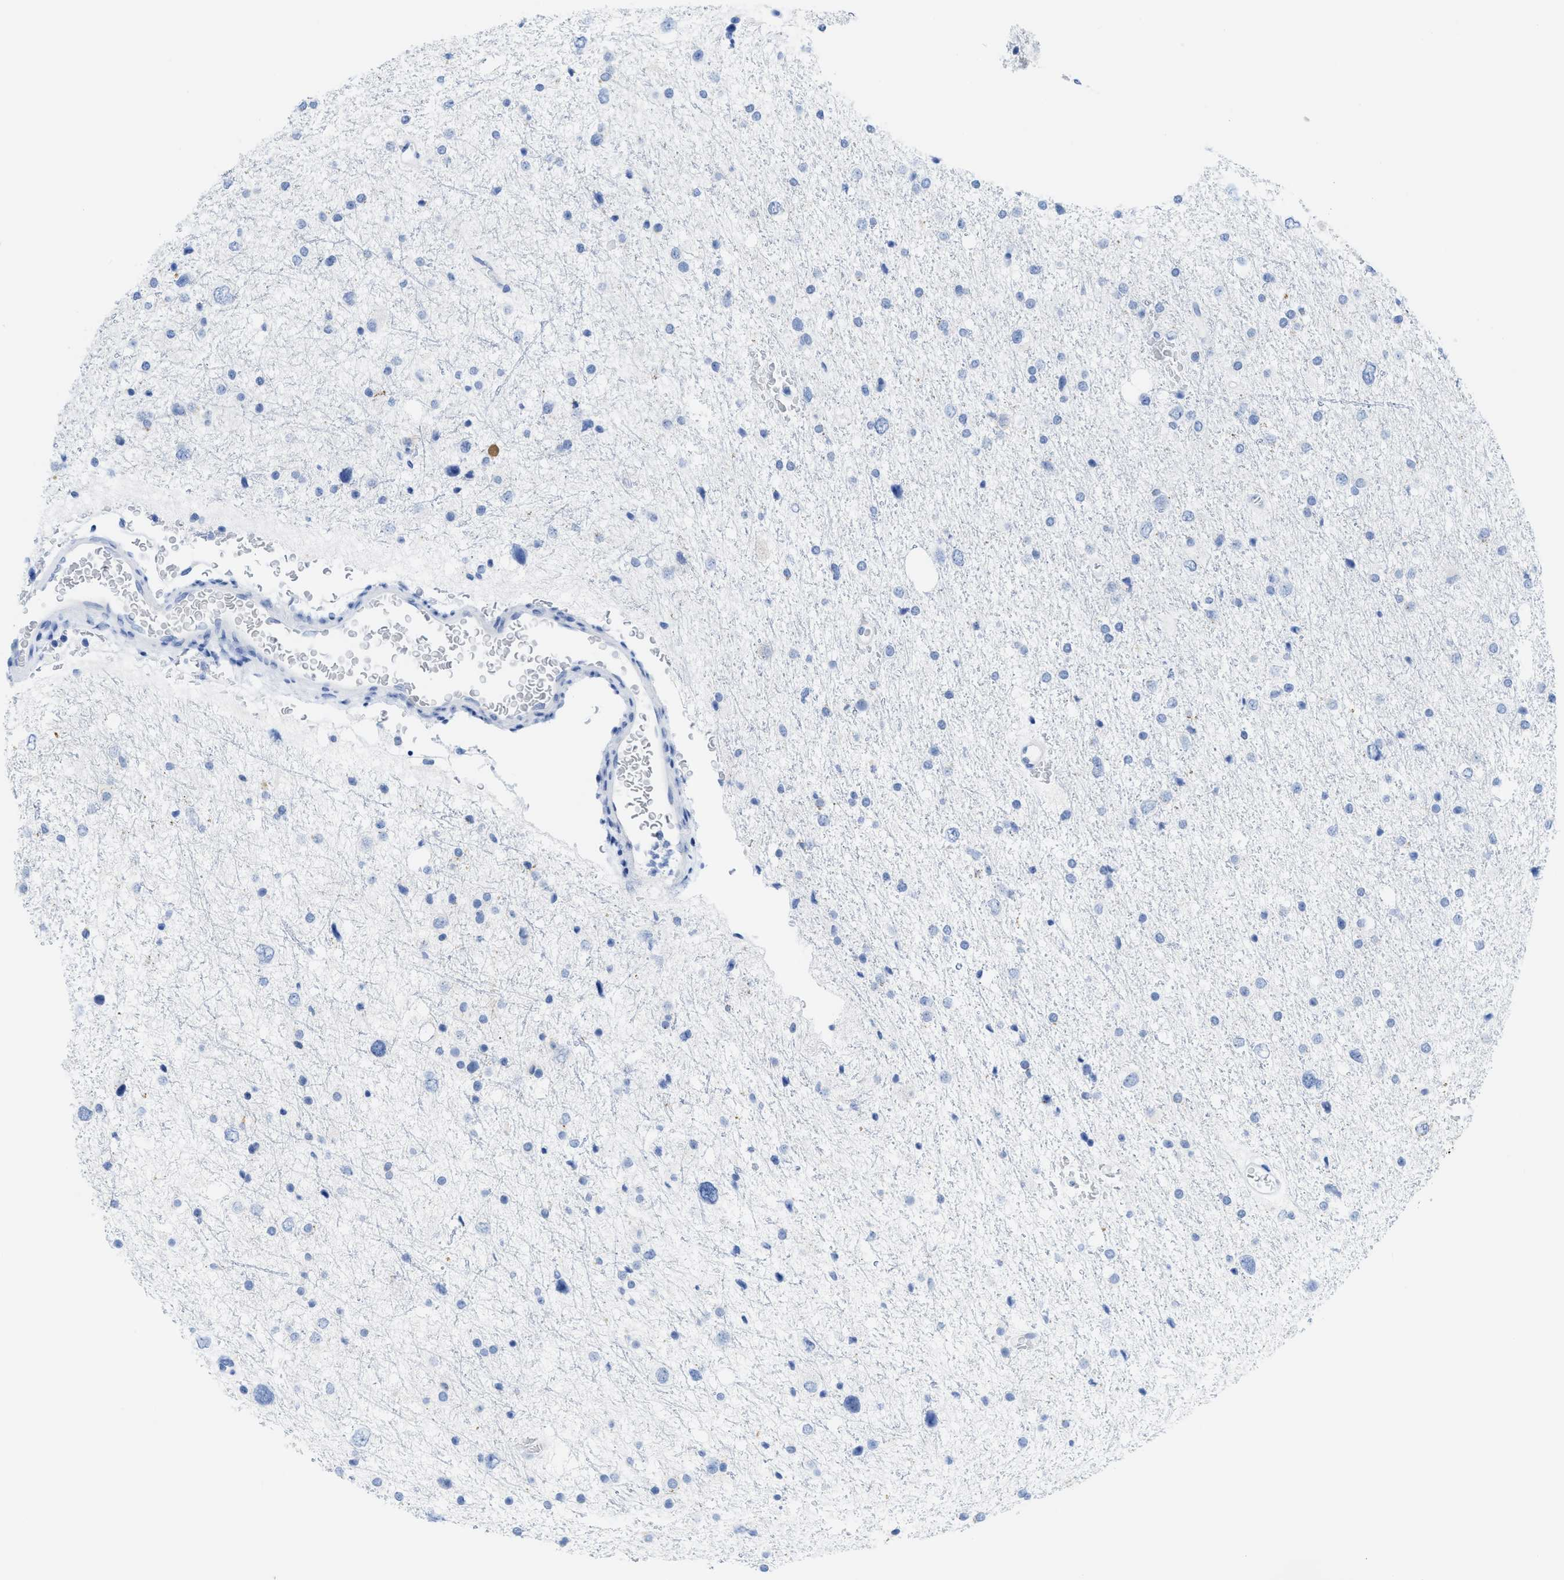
{"staining": {"intensity": "negative", "quantity": "none", "location": "none"}, "tissue": "glioma", "cell_type": "Tumor cells", "image_type": "cancer", "snomed": [{"axis": "morphology", "description": "Glioma, malignant, Low grade"}, {"axis": "topography", "description": "Brain"}], "caption": "Immunohistochemical staining of human low-grade glioma (malignant) displays no significant expression in tumor cells.", "gene": "WDR4", "patient": {"sex": "female", "age": 37}}